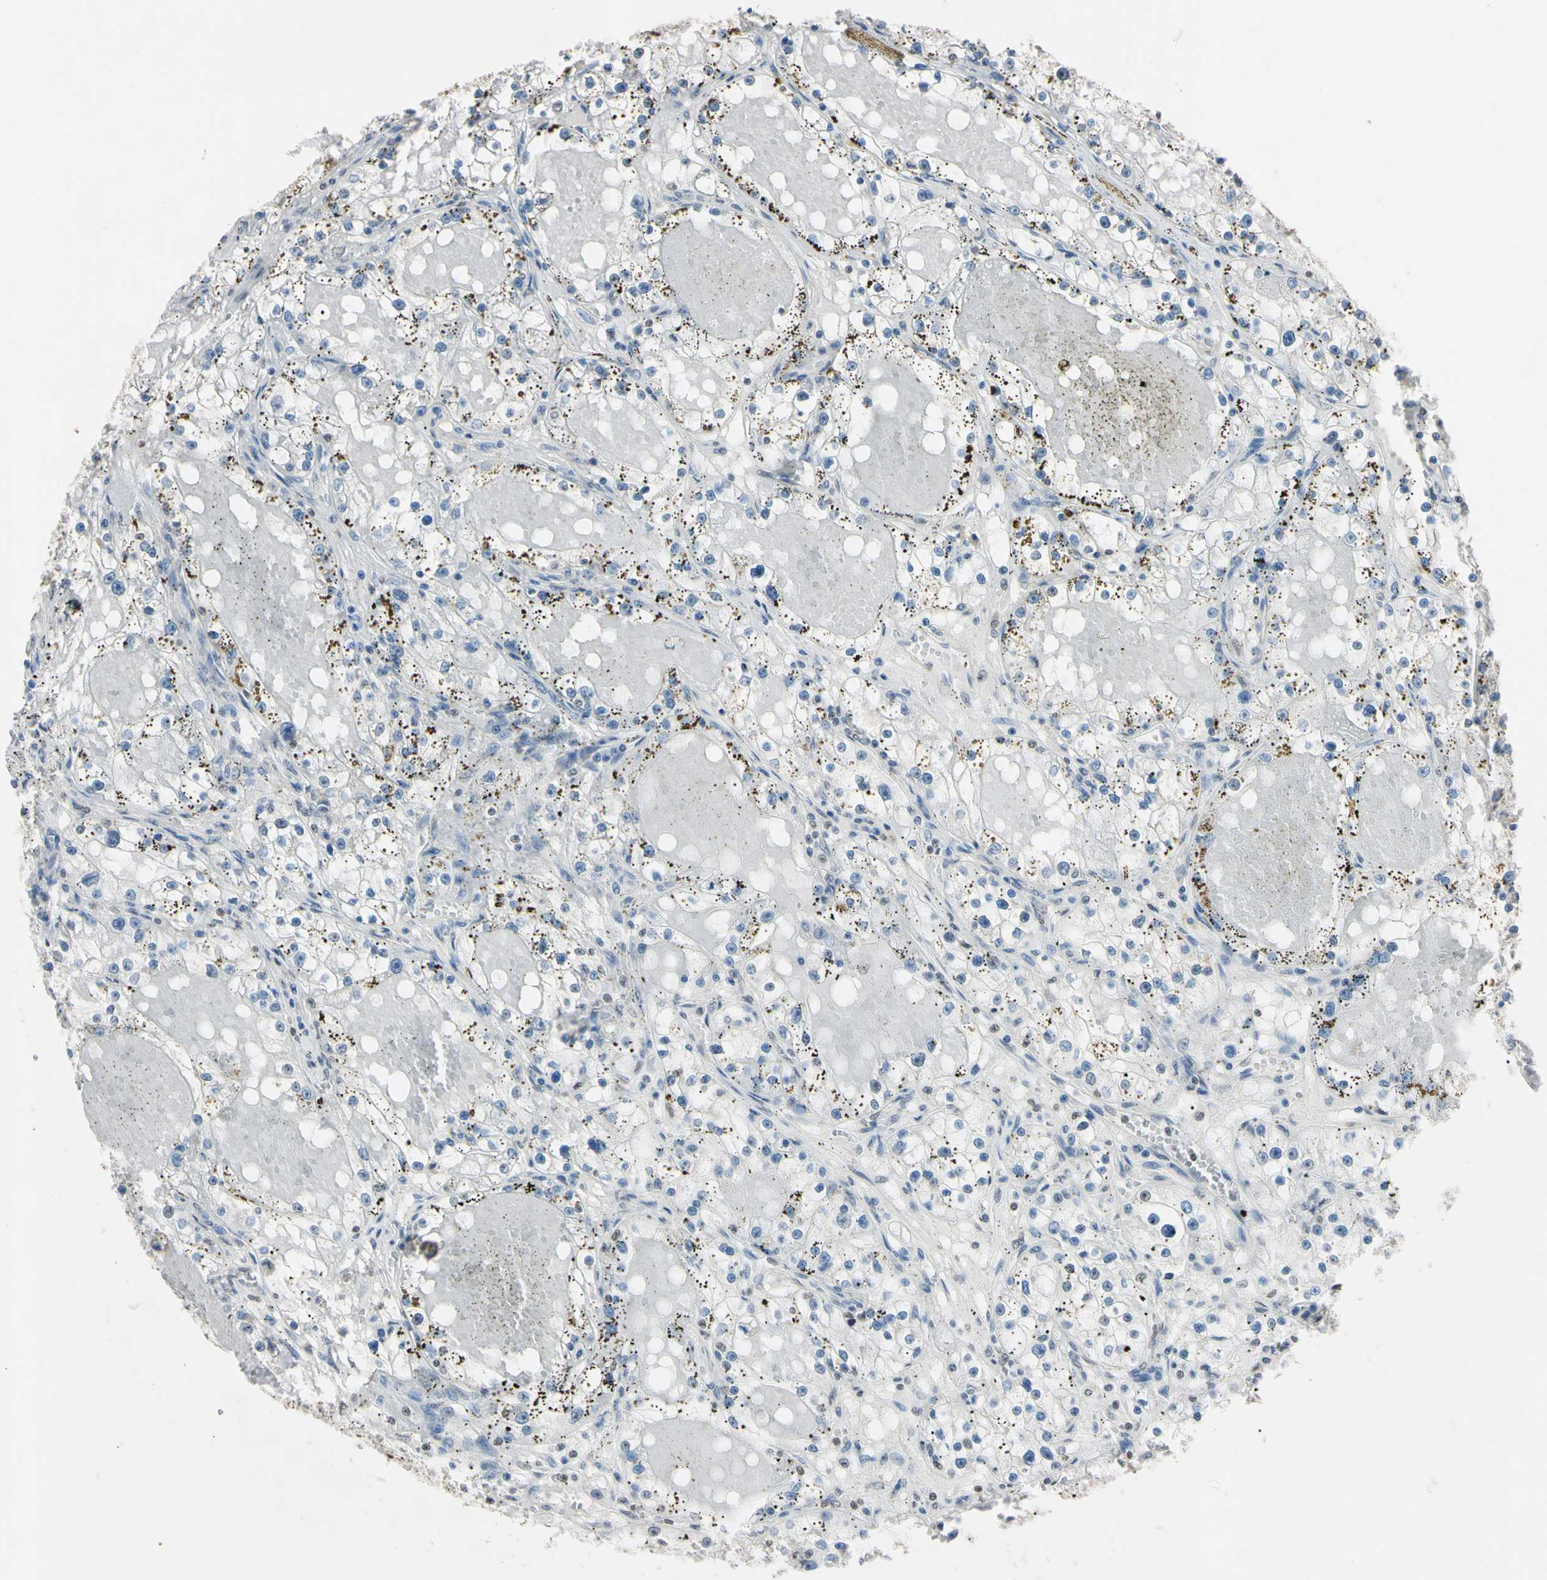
{"staining": {"intensity": "weak", "quantity": "<25%", "location": "nuclear"}, "tissue": "renal cancer", "cell_type": "Tumor cells", "image_type": "cancer", "snomed": [{"axis": "morphology", "description": "Adenocarcinoma, NOS"}, {"axis": "topography", "description": "Kidney"}], "caption": "This micrograph is of renal cancer (adenocarcinoma) stained with immunohistochemistry (IHC) to label a protein in brown with the nuclei are counter-stained blue. There is no positivity in tumor cells.", "gene": "CDC45", "patient": {"sex": "male", "age": 56}}